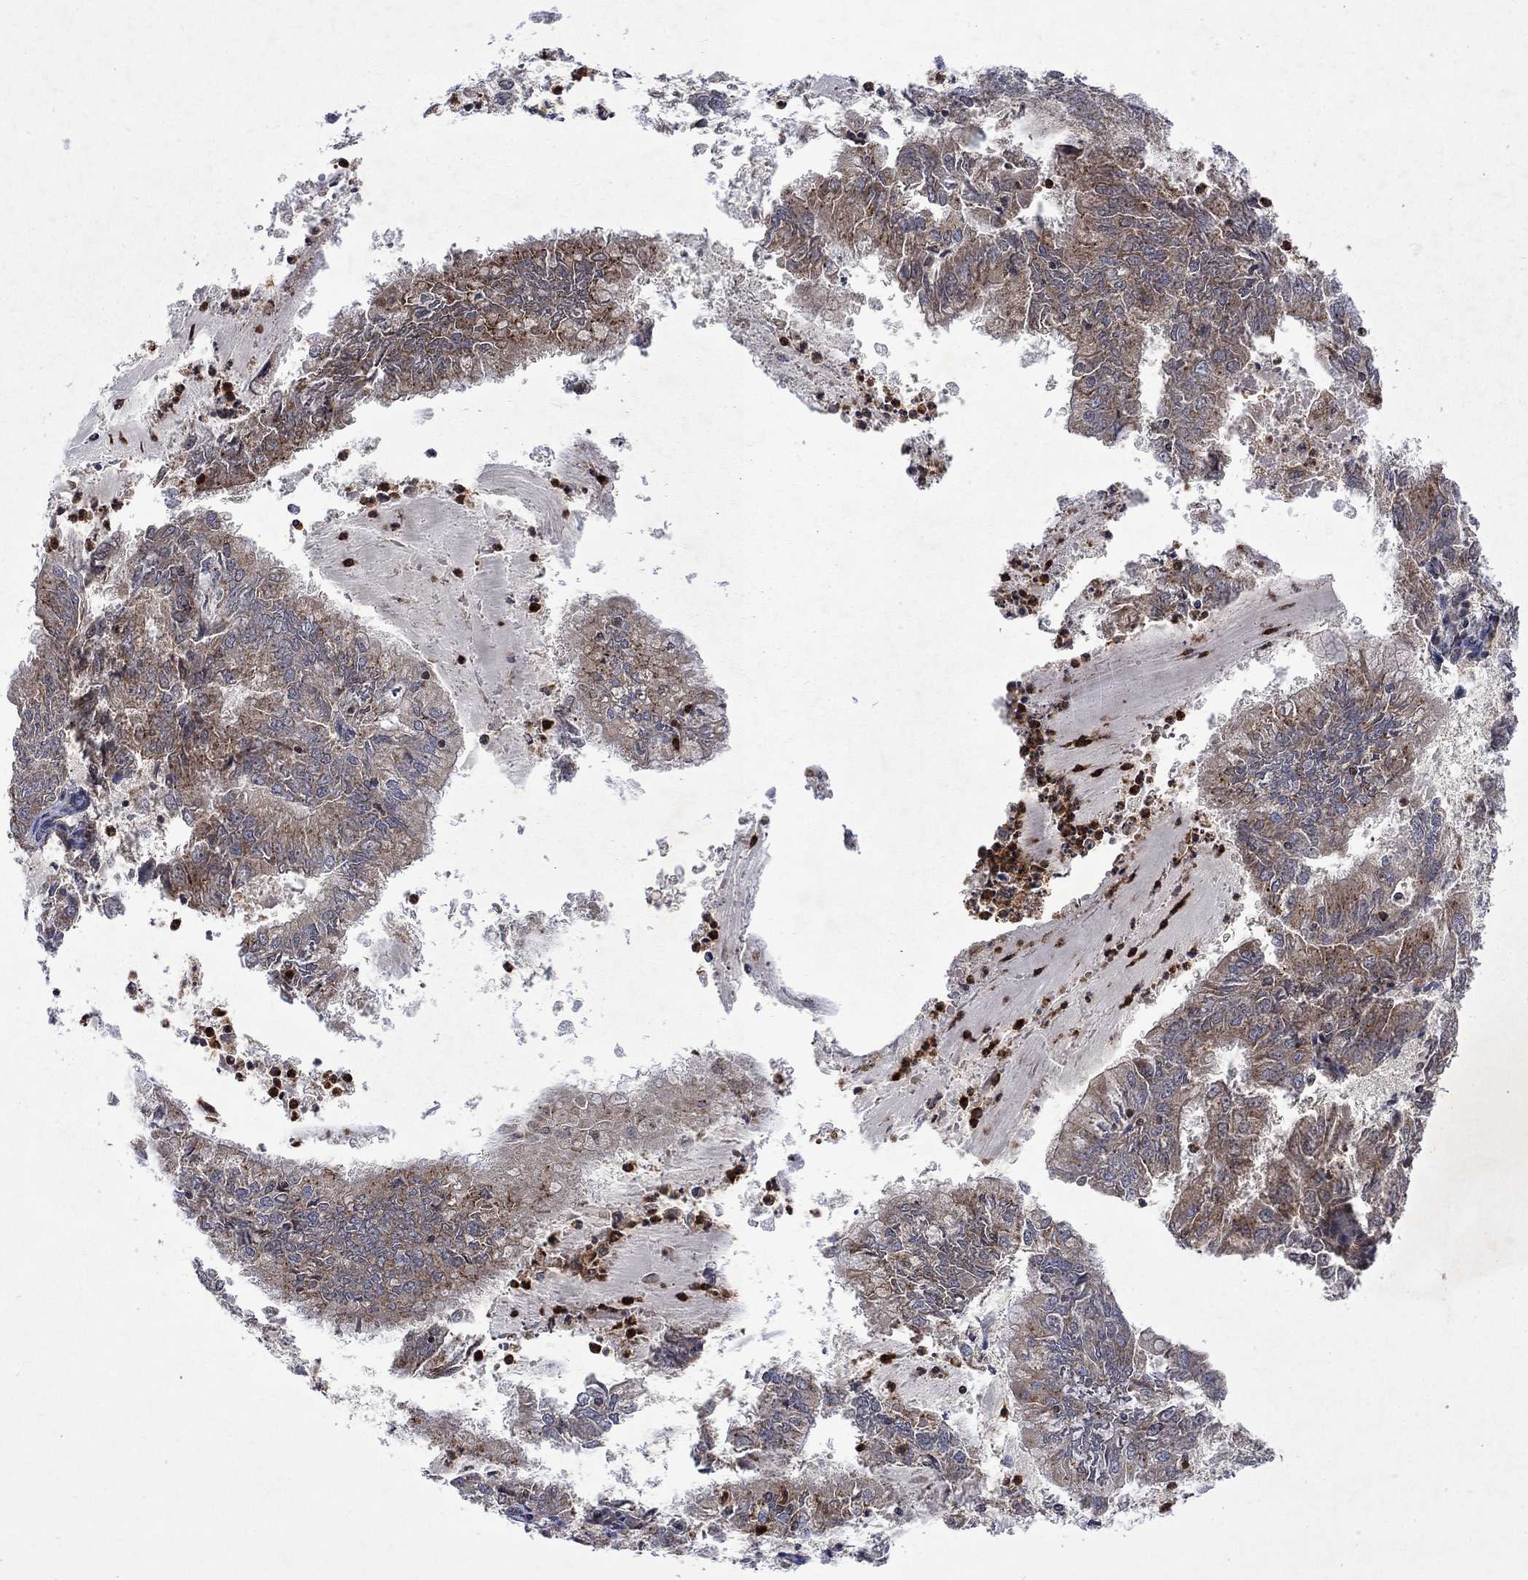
{"staining": {"intensity": "weak", "quantity": "25%-75%", "location": "cytoplasmic/membranous"}, "tissue": "endometrial cancer", "cell_type": "Tumor cells", "image_type": "cancer", "snomed": [{"axis": "morphology", "description": "Adenocarcinoma, NOS"}, {"axis": "topography", "description": "Endometrium"}], "caption": "The immunohistochemical stain labels weak cytoplasmic/membranous expression in tumor cells of endometrial cancer tissue.", "gene": "TMEM33", "patient": {"sex": "female", "age": 57}}